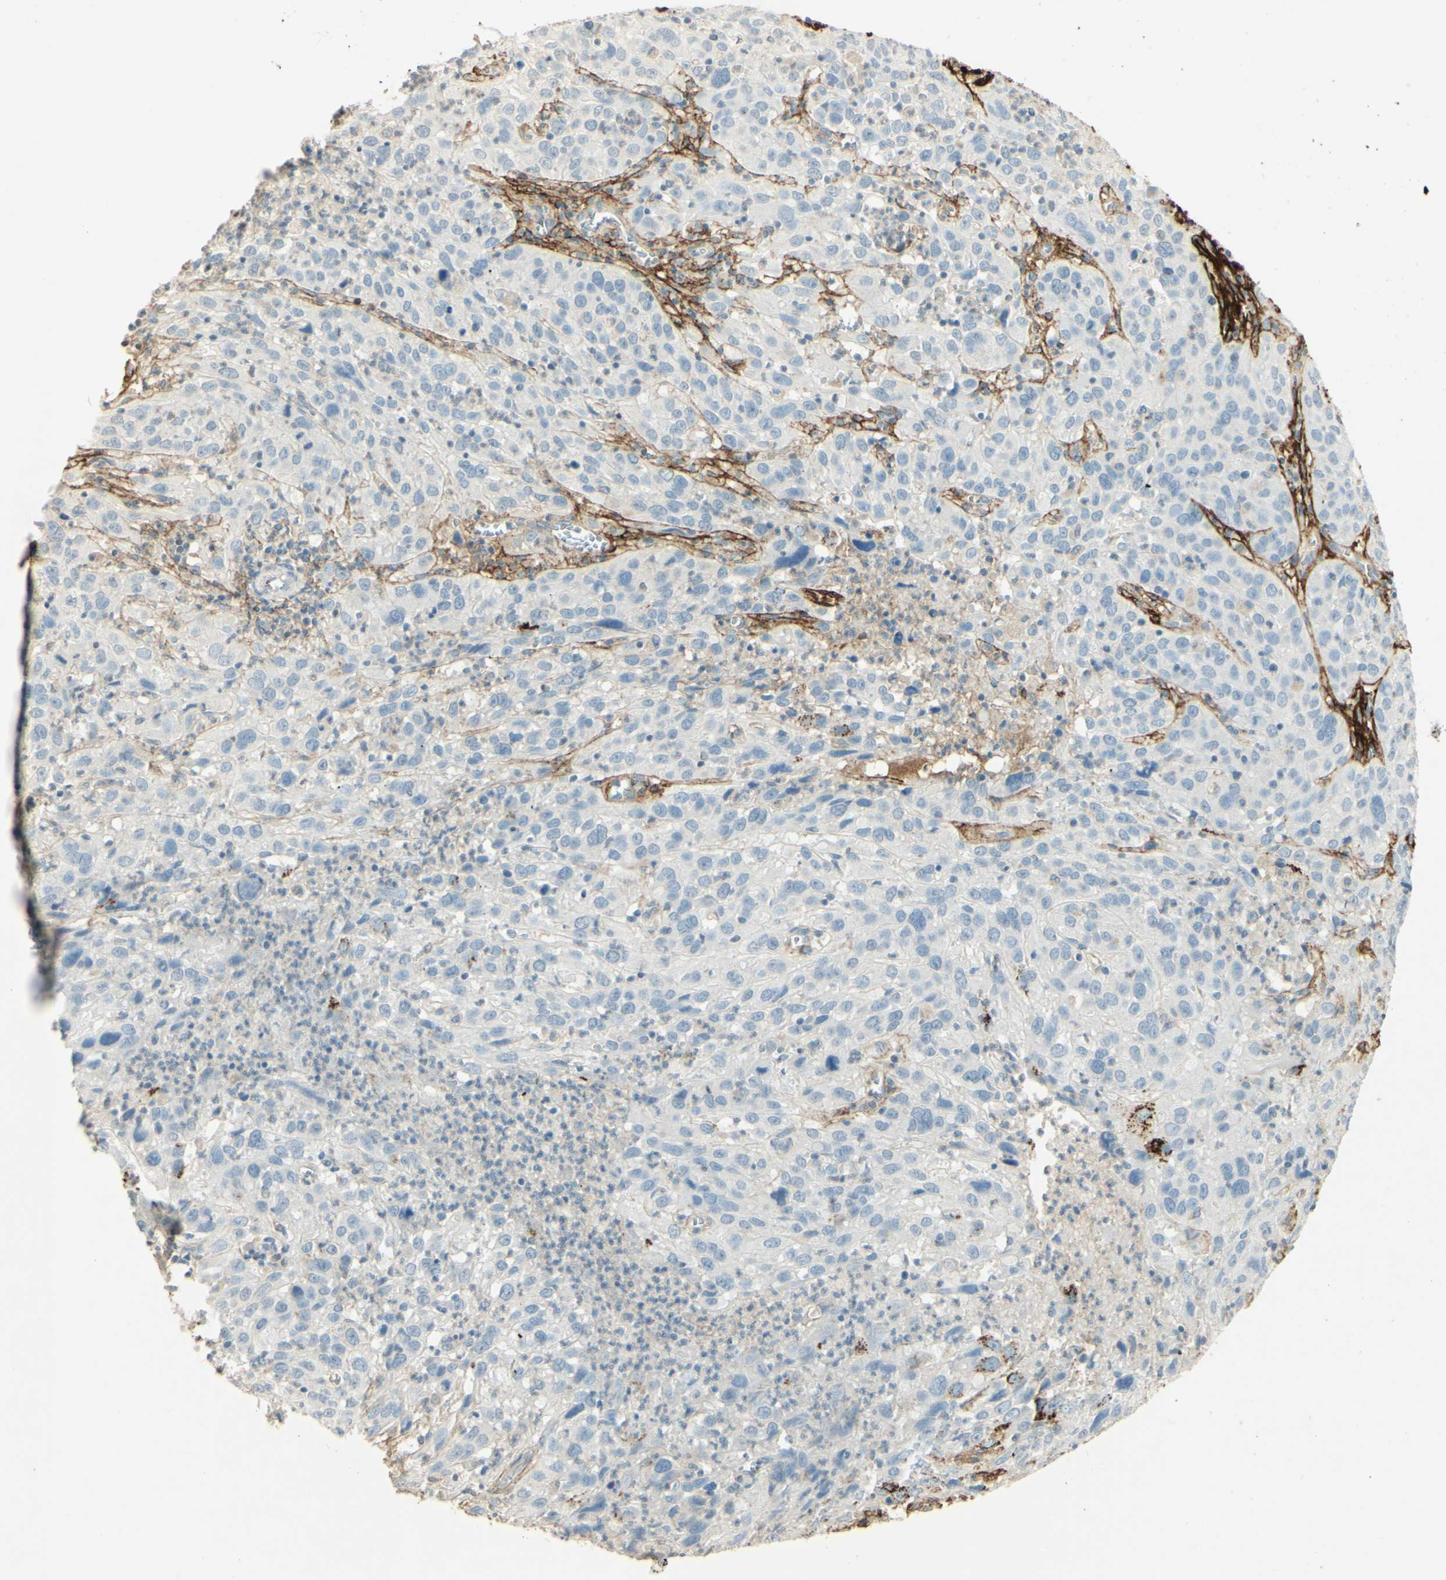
{"staining": {"intensity": "strong", "quantity": "<25%", "location": "cytoplasmic/membranous"}, "tissue": "cervical cancer", "cell_type": "Tumor cells", "image_type": "cancer", "snomed": [{"axis": "morphology", "description": "Squamous cell carcinoma, NOS"}, {"axis": "topography", "description": "Cervix"}], "caption": "Protein positivity by immunohistochemistry demonstrates strong cytoplasmic/membranous staining in about <25% of tumor cells in cervical cancer. The protein is stained brown, and the nuclei are stained in blue (DAB (3,3'-diaminobenzidine) IHC with brightfield microscopy, high magnification).", "gene": "TNN", "patient": {"sex": "female", "age": 32}}